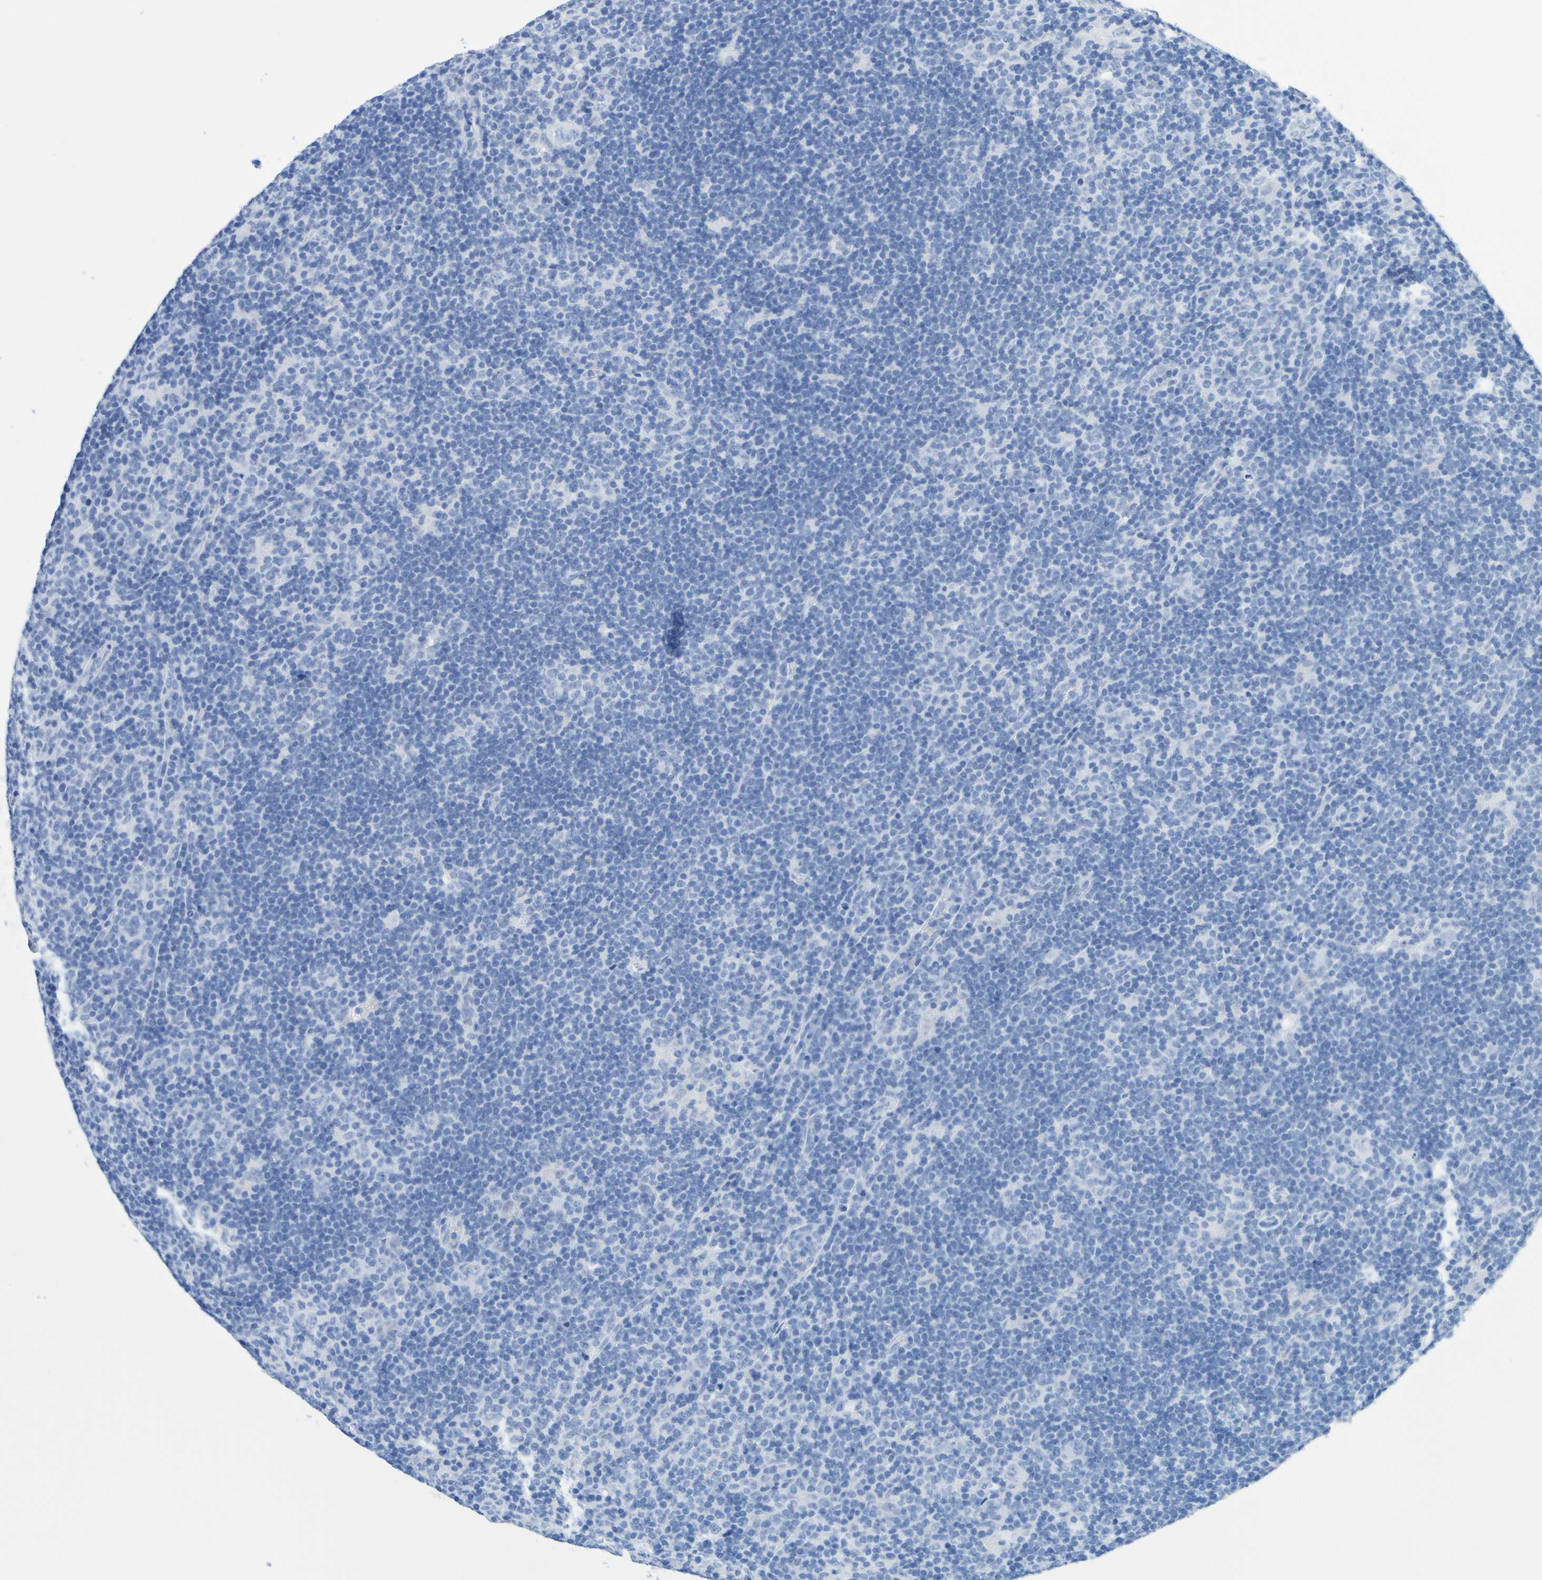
{"staining": {"intensity": "negative", "quantity": "none", "location": "none"}, "tissue": "lymphoma", "cell_type": "Tumor cells", "image_type": "cancer", "snomed": [{"axis": "morphology", "description": "Hodgkin's disease, NOS"}, {"axis": "topography", "description": "Lymph node"}], "caption": "This is an immunohistochemistry micrograph of Hodgkin's disease. There is no staining in tumor cells.", "gene": "DPEP1", "patient": {"sex": "female", "age": 57}}